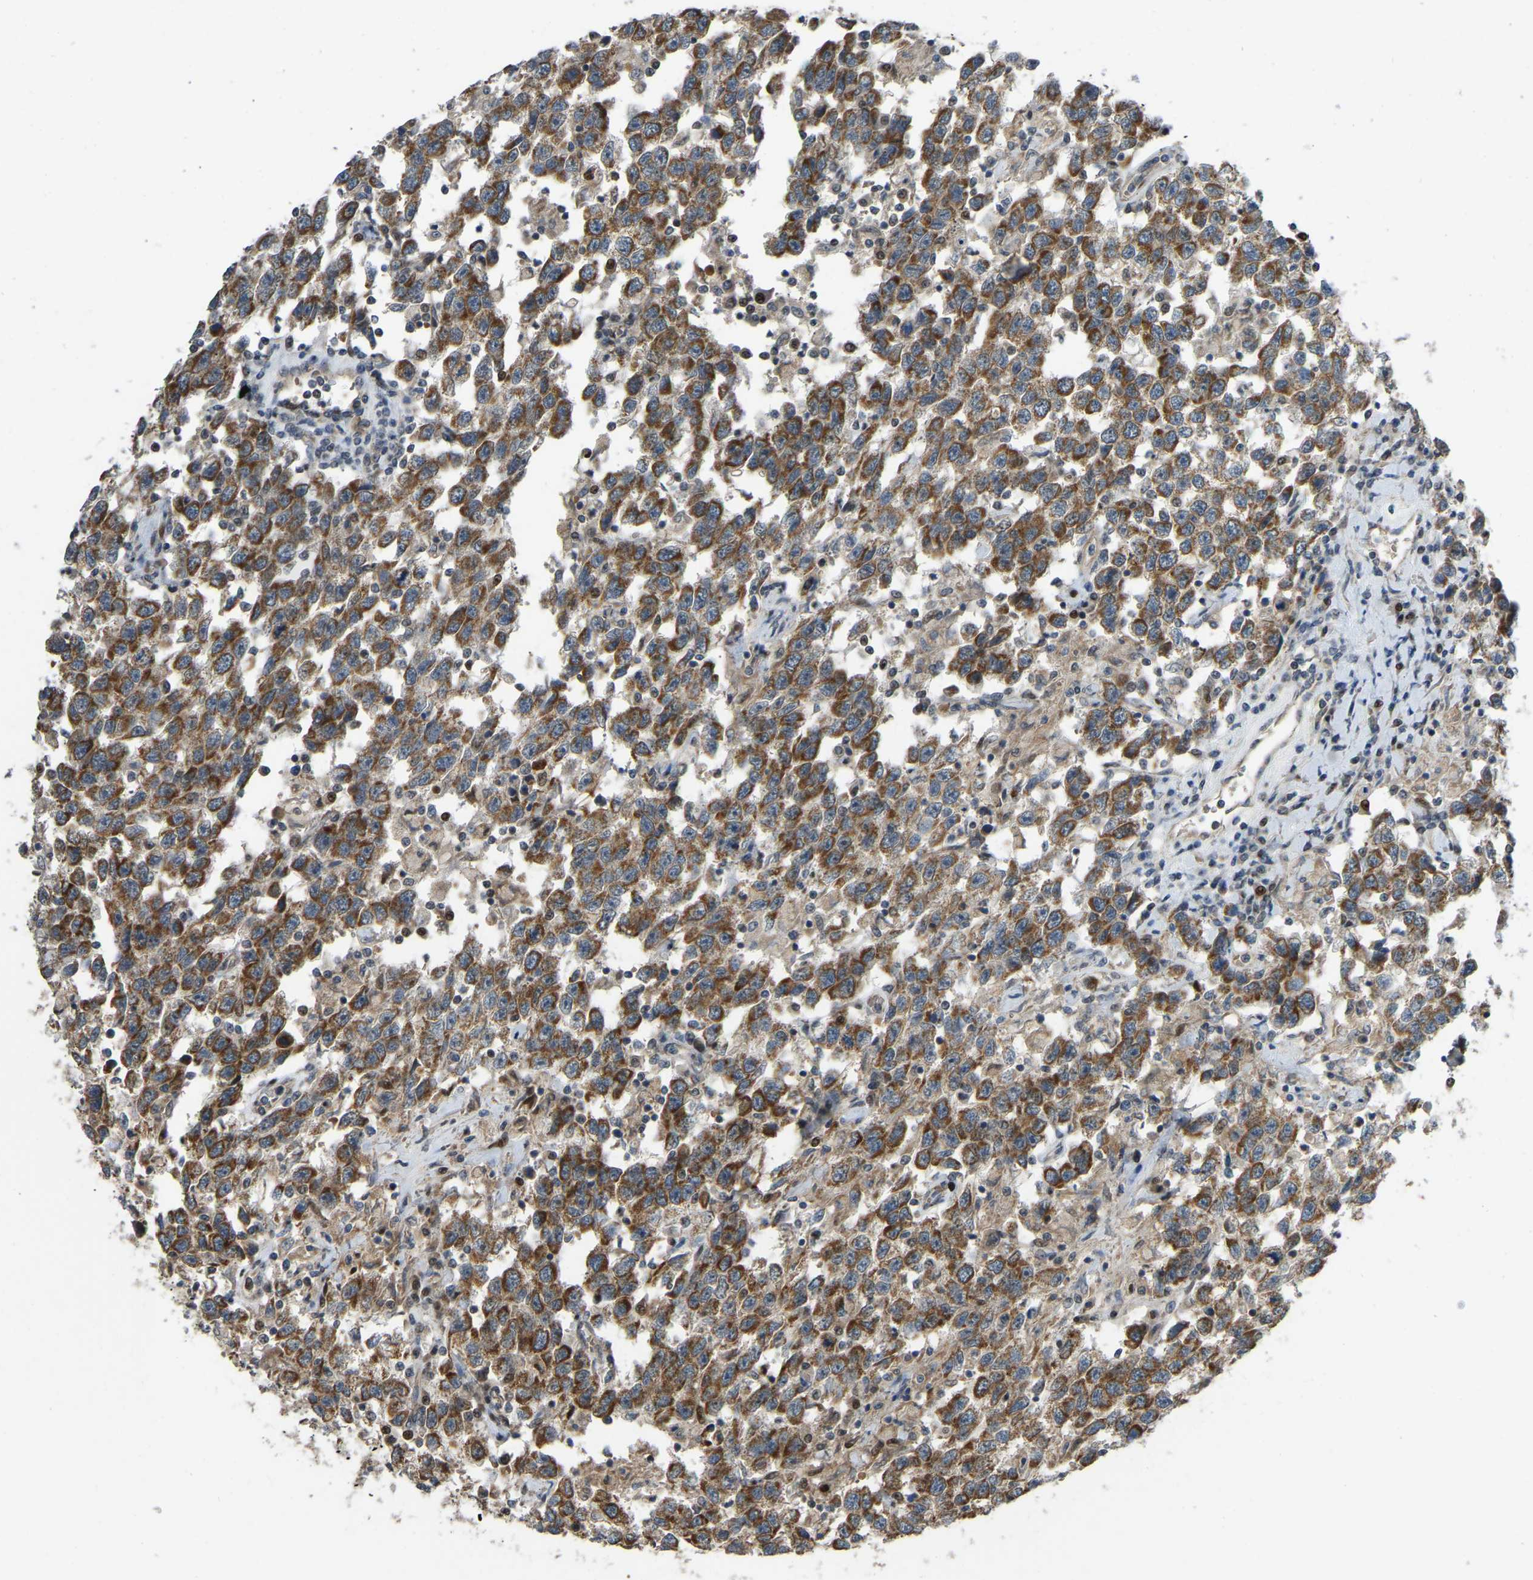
{"staining": {"intensity": "moderate", "quantity": ">75%", "location": "cytoplasmic/membranous"}, "tissue": "testis cancer", "cell_type": "Tumor cells", "image_type": "cancer", "snomed": [{"axis": "morphology", "description": "Seminoma, NOS"}, {"axis": "topography", "description": "Testis"}], "caption": "DAB immunohistochemical staining of testis cancer shows moderate cytoplasmic/membranous protein expression in about >75% of tumor cells. (brown staining indicates protein expression, while blue staining denotes nuclei).", "gene": "C21orf91", "patient": {"sex": "male", "age": 41}}